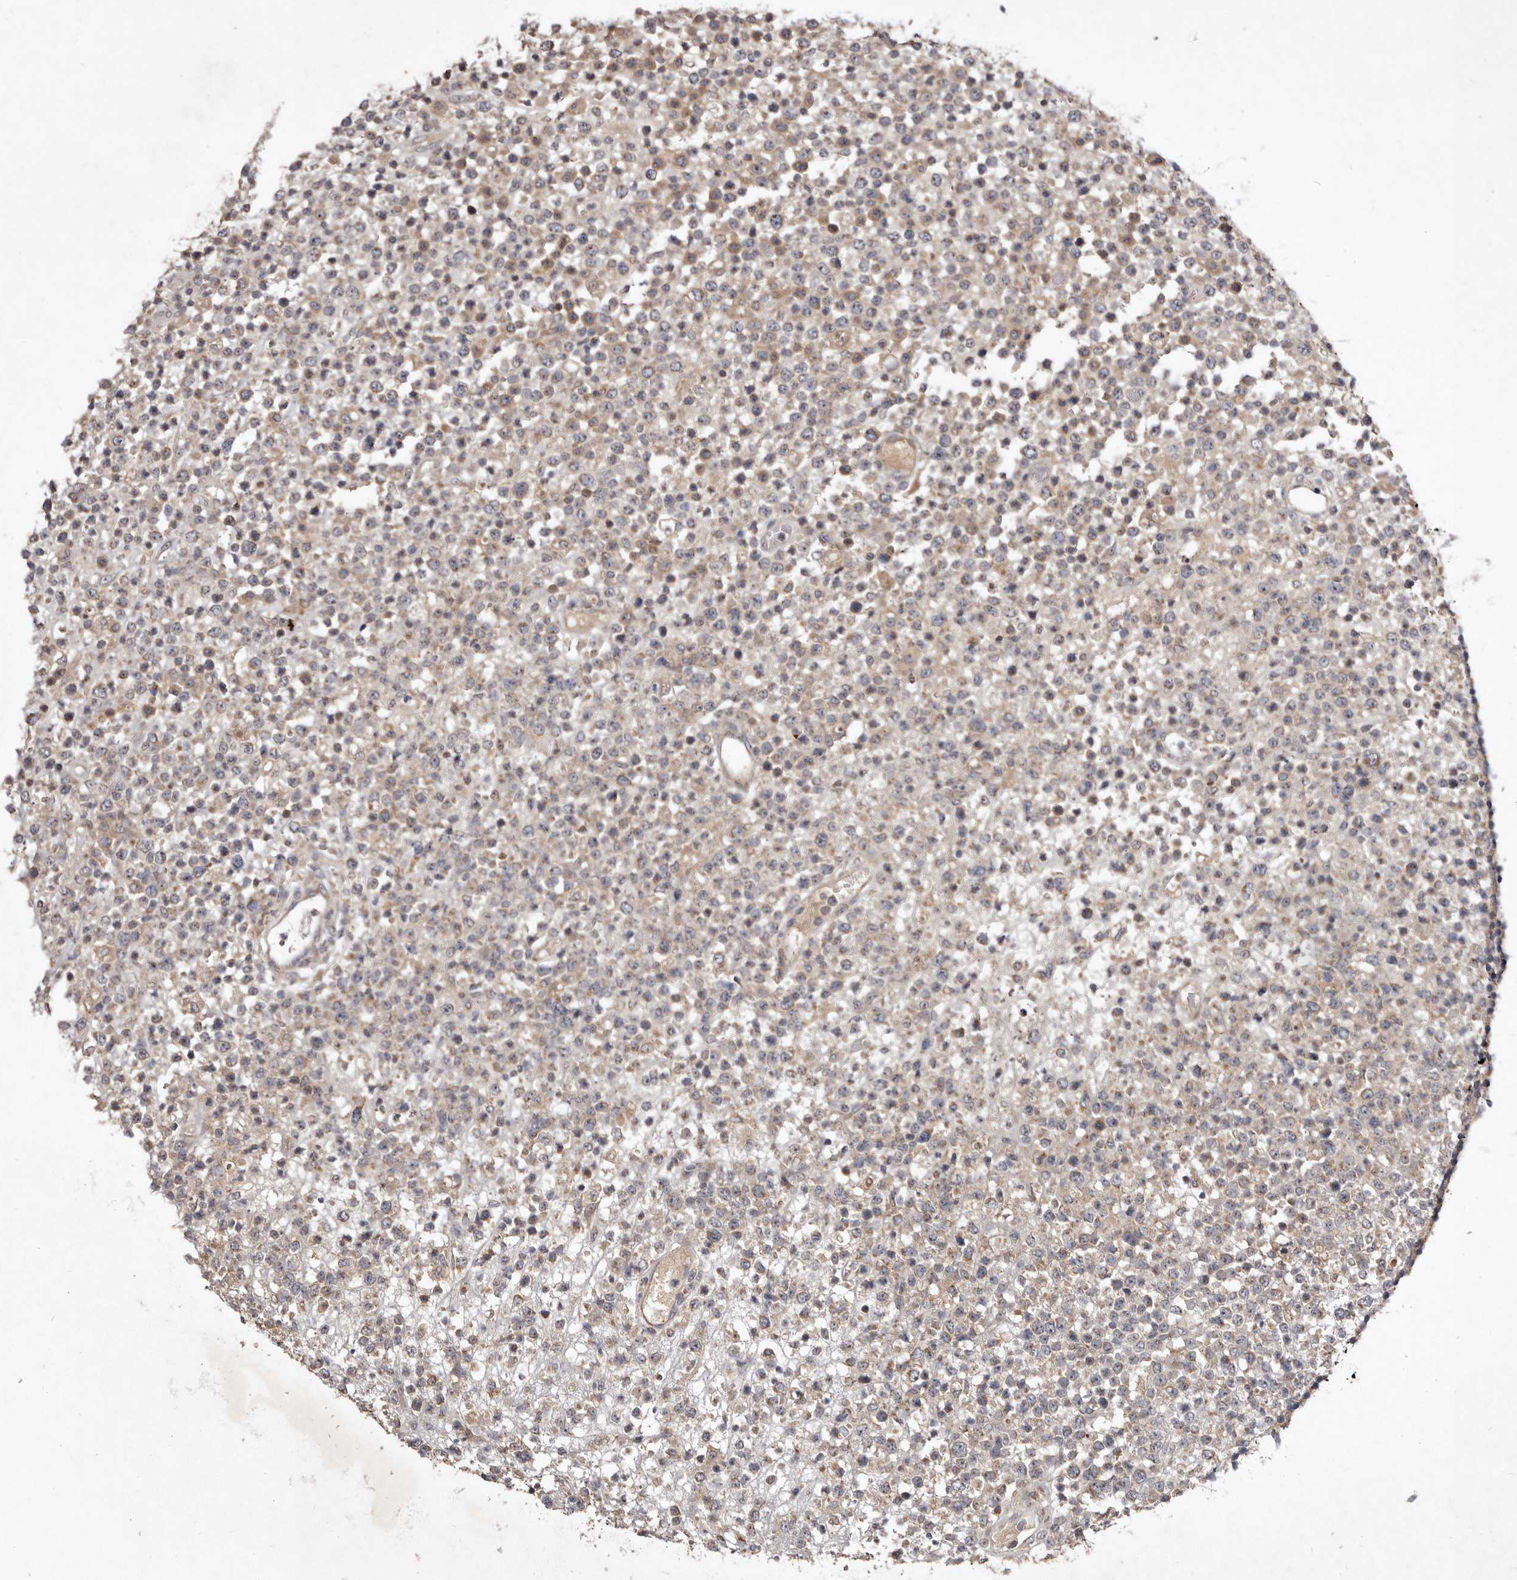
{"staining": {"intensity": "weak", "quantity": "25%-75%", "location": "cytoplasmic/membranous"}, "tissue": "lymphoma", "cell_type": "Tumor cells", "image_type": "cancer", "snomed": [{"axis": "morphology", "description": "Malignant lymphoma, non-Hodgkin's type, High grade"}, {"axis": "topography", "description": "Colon"}], "caption": "A brown stain labels weak cytoplasmic/membranous staining of a protein in human lymphoma tumor cells.", "gene": "FLAD1", "patient": {"sex": "female", "age": 53}}